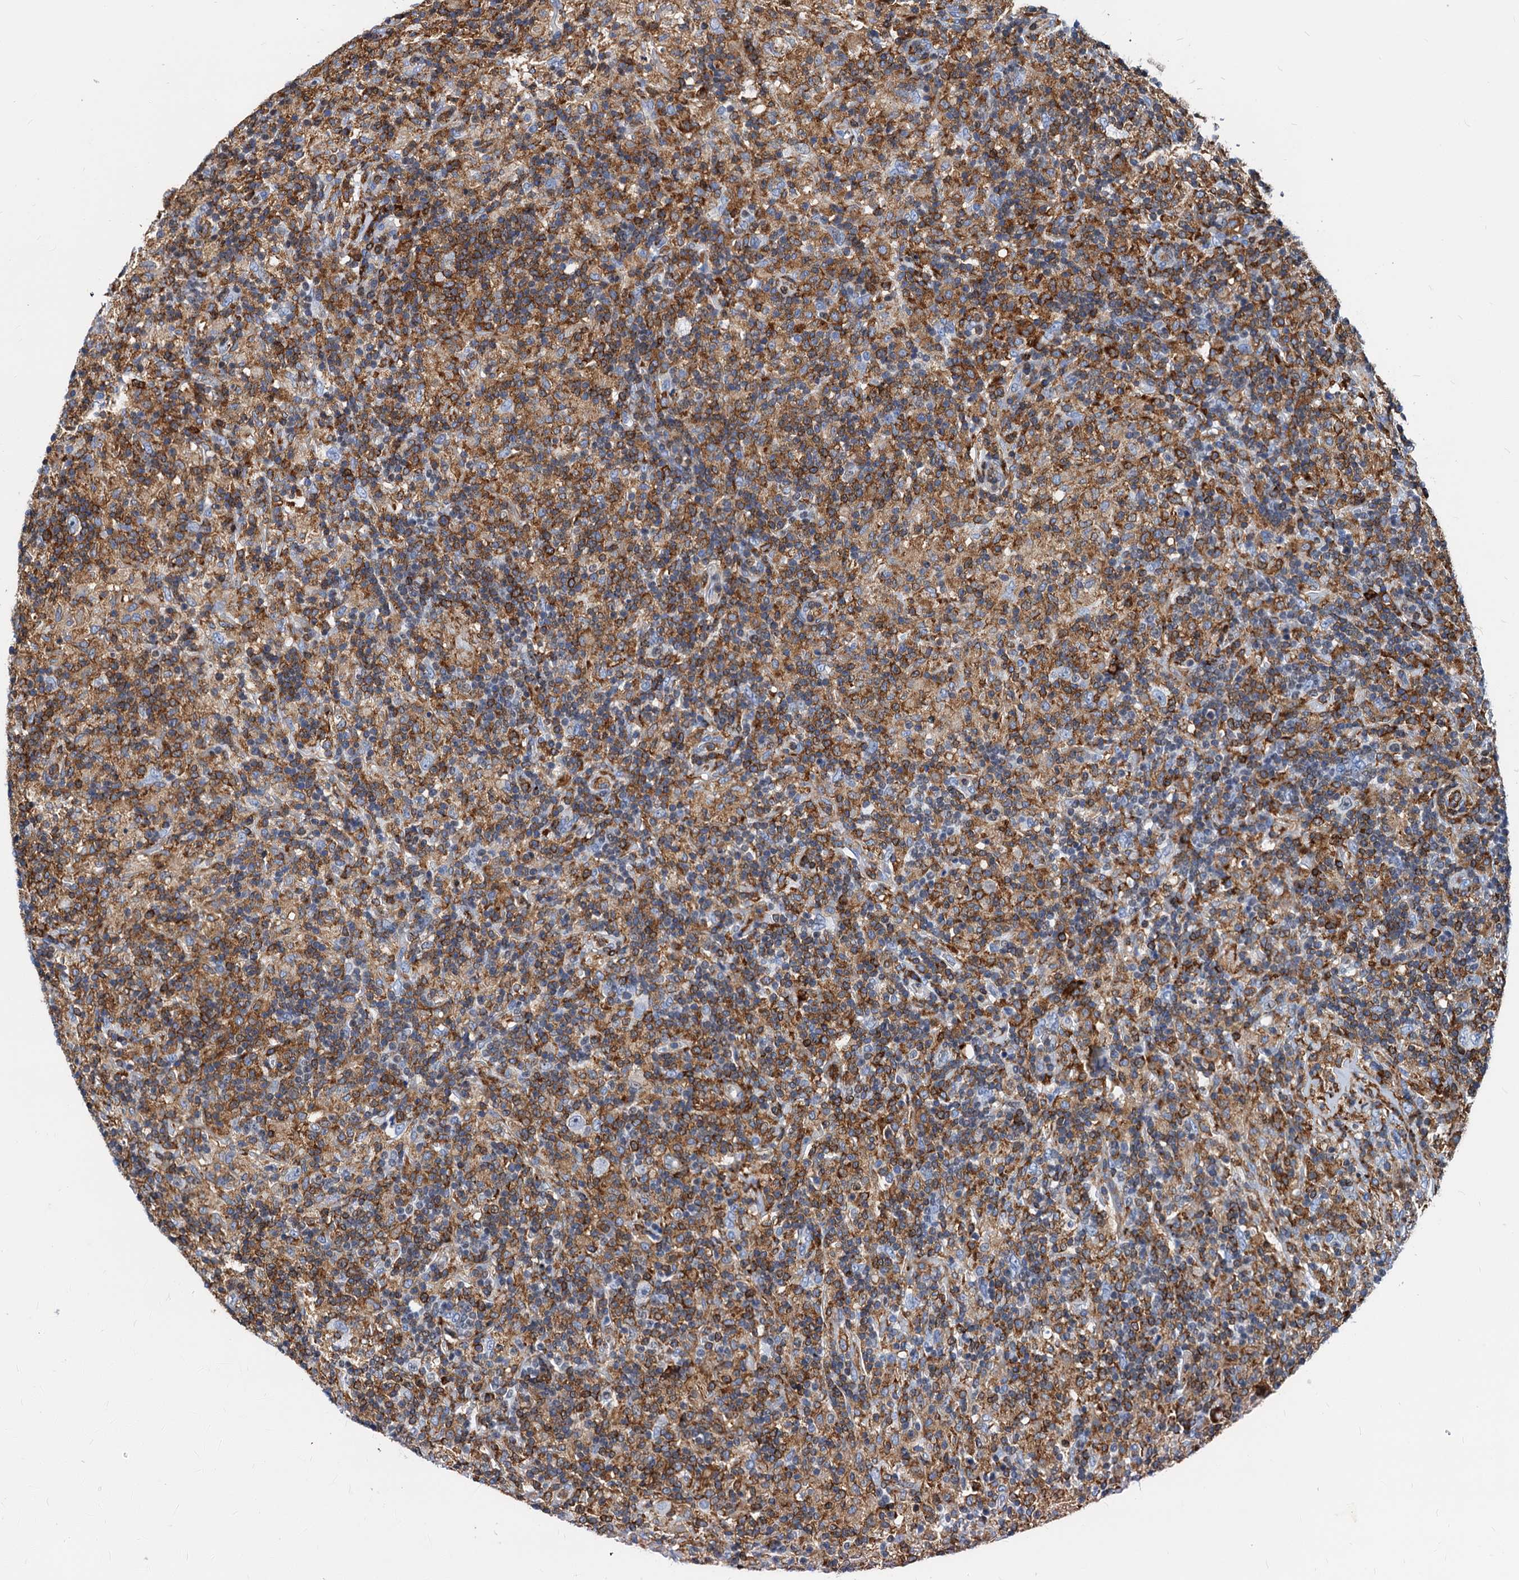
{"staining": {"intensity": "negative", "quantity": "none", "location": "none"}, "tissue": "lymphoma", "cell_type": "Tumor cells", "image_type": "cancer", "snomed": [{"axis": "morphology", "description": "Hodgkin's disease, NOS"}, {"axis": "topography", "description": "Lymph node"}], "caption": "Immunohistochemistry (IHC) of human lymphoma reveals no expression in tumor cells. Nuclei are stained in blue.", "gene": "LCP2", "patient": {"sex": "male", "age": 70}}